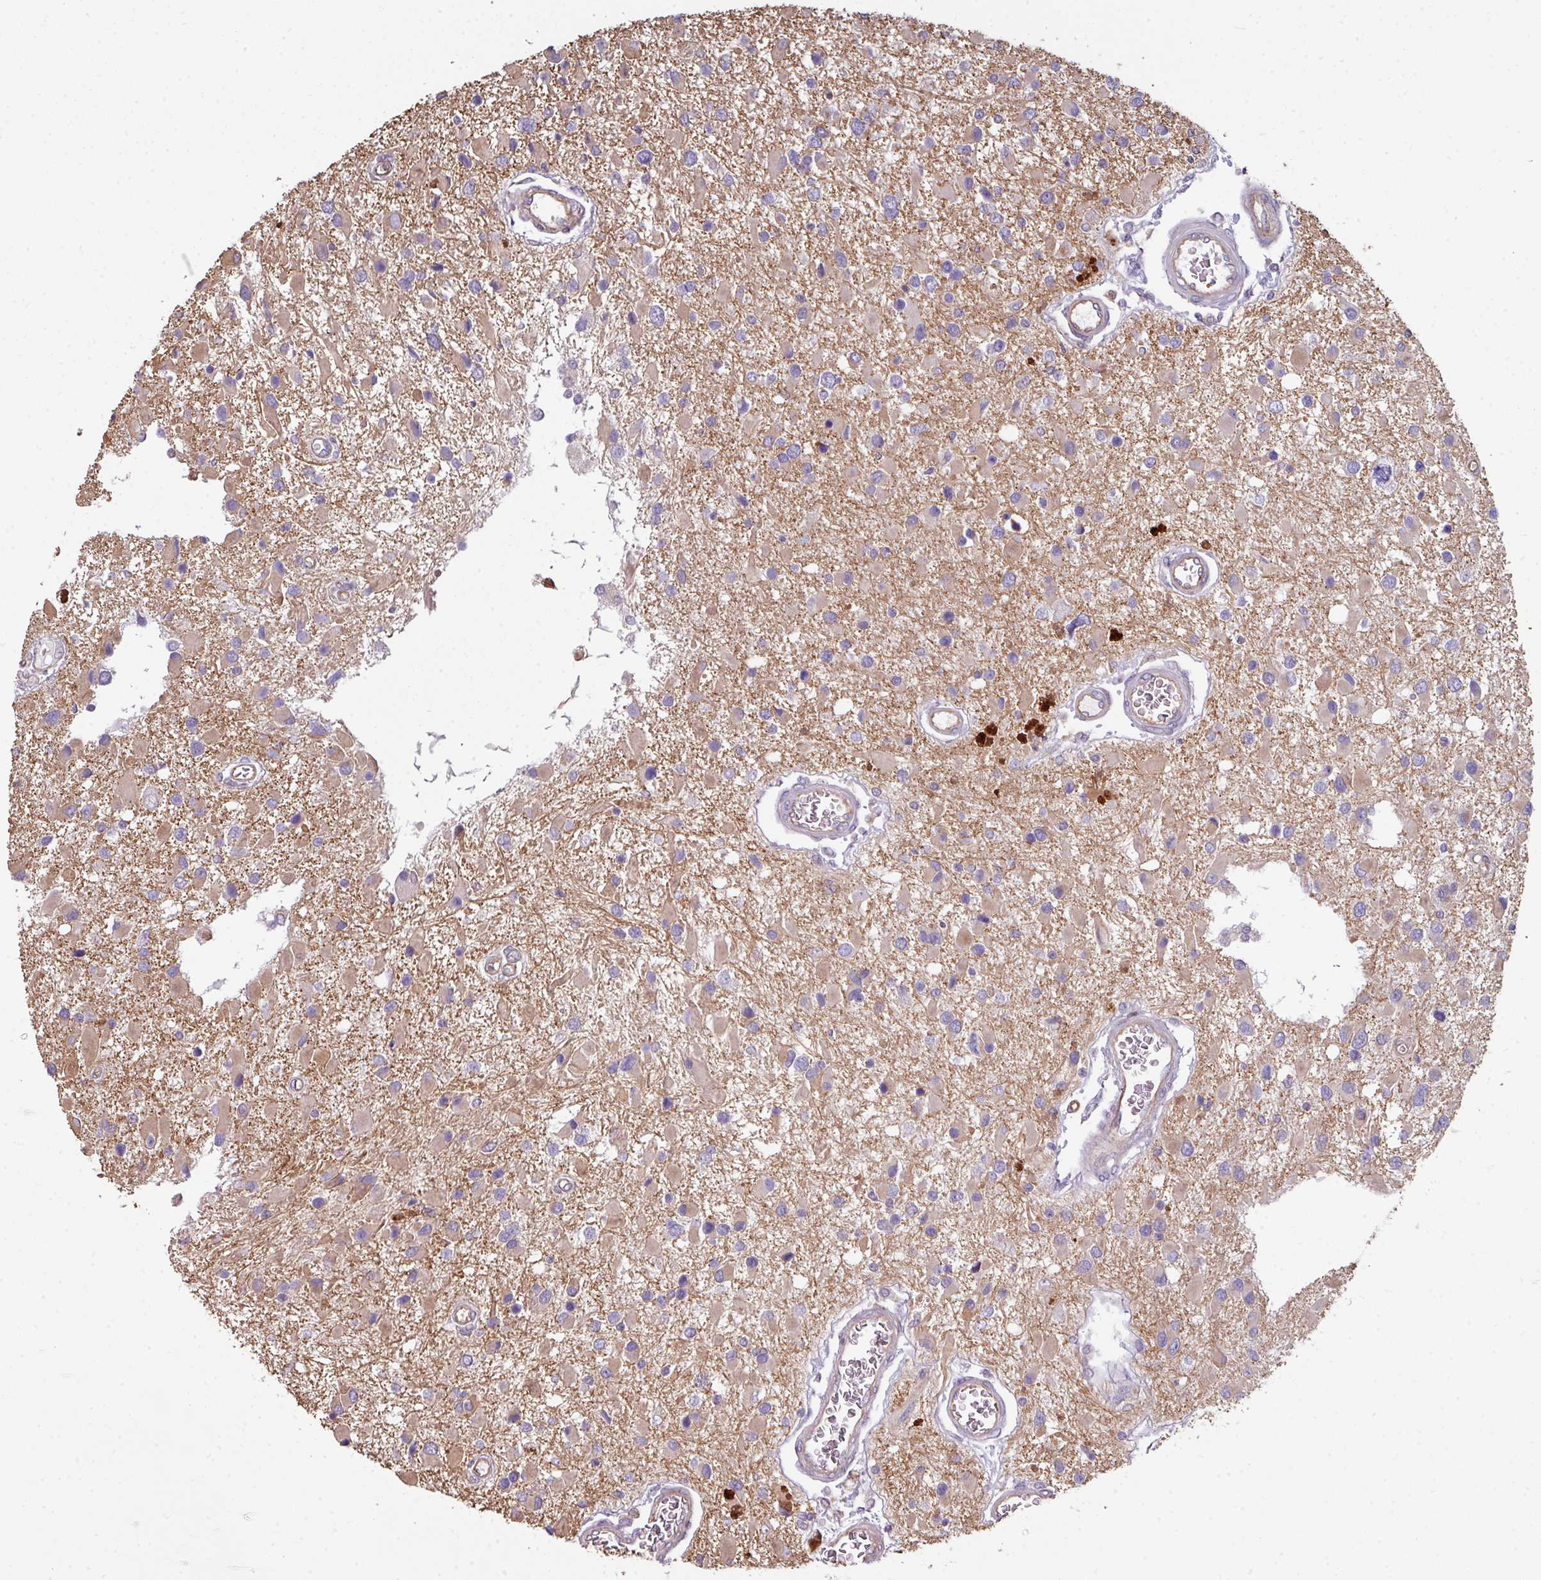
{"staining": {"intensity": "negative", "quantity": "none", "location": "none"}, "tissue": "glioma", "cell_type": "Tumor cells", "image_type": "cancer", "snomed": [{"axis": "morphology", "description": "Glioma, malignant, High grade"}, {"axis": "topography", "description": "Brain"}], "caption": "The immunohistochemistry image has no significant staining in tumor cells of glioma tissue.", "gene": "ANO9", "patient": {"sex": "male", "age": 53}}